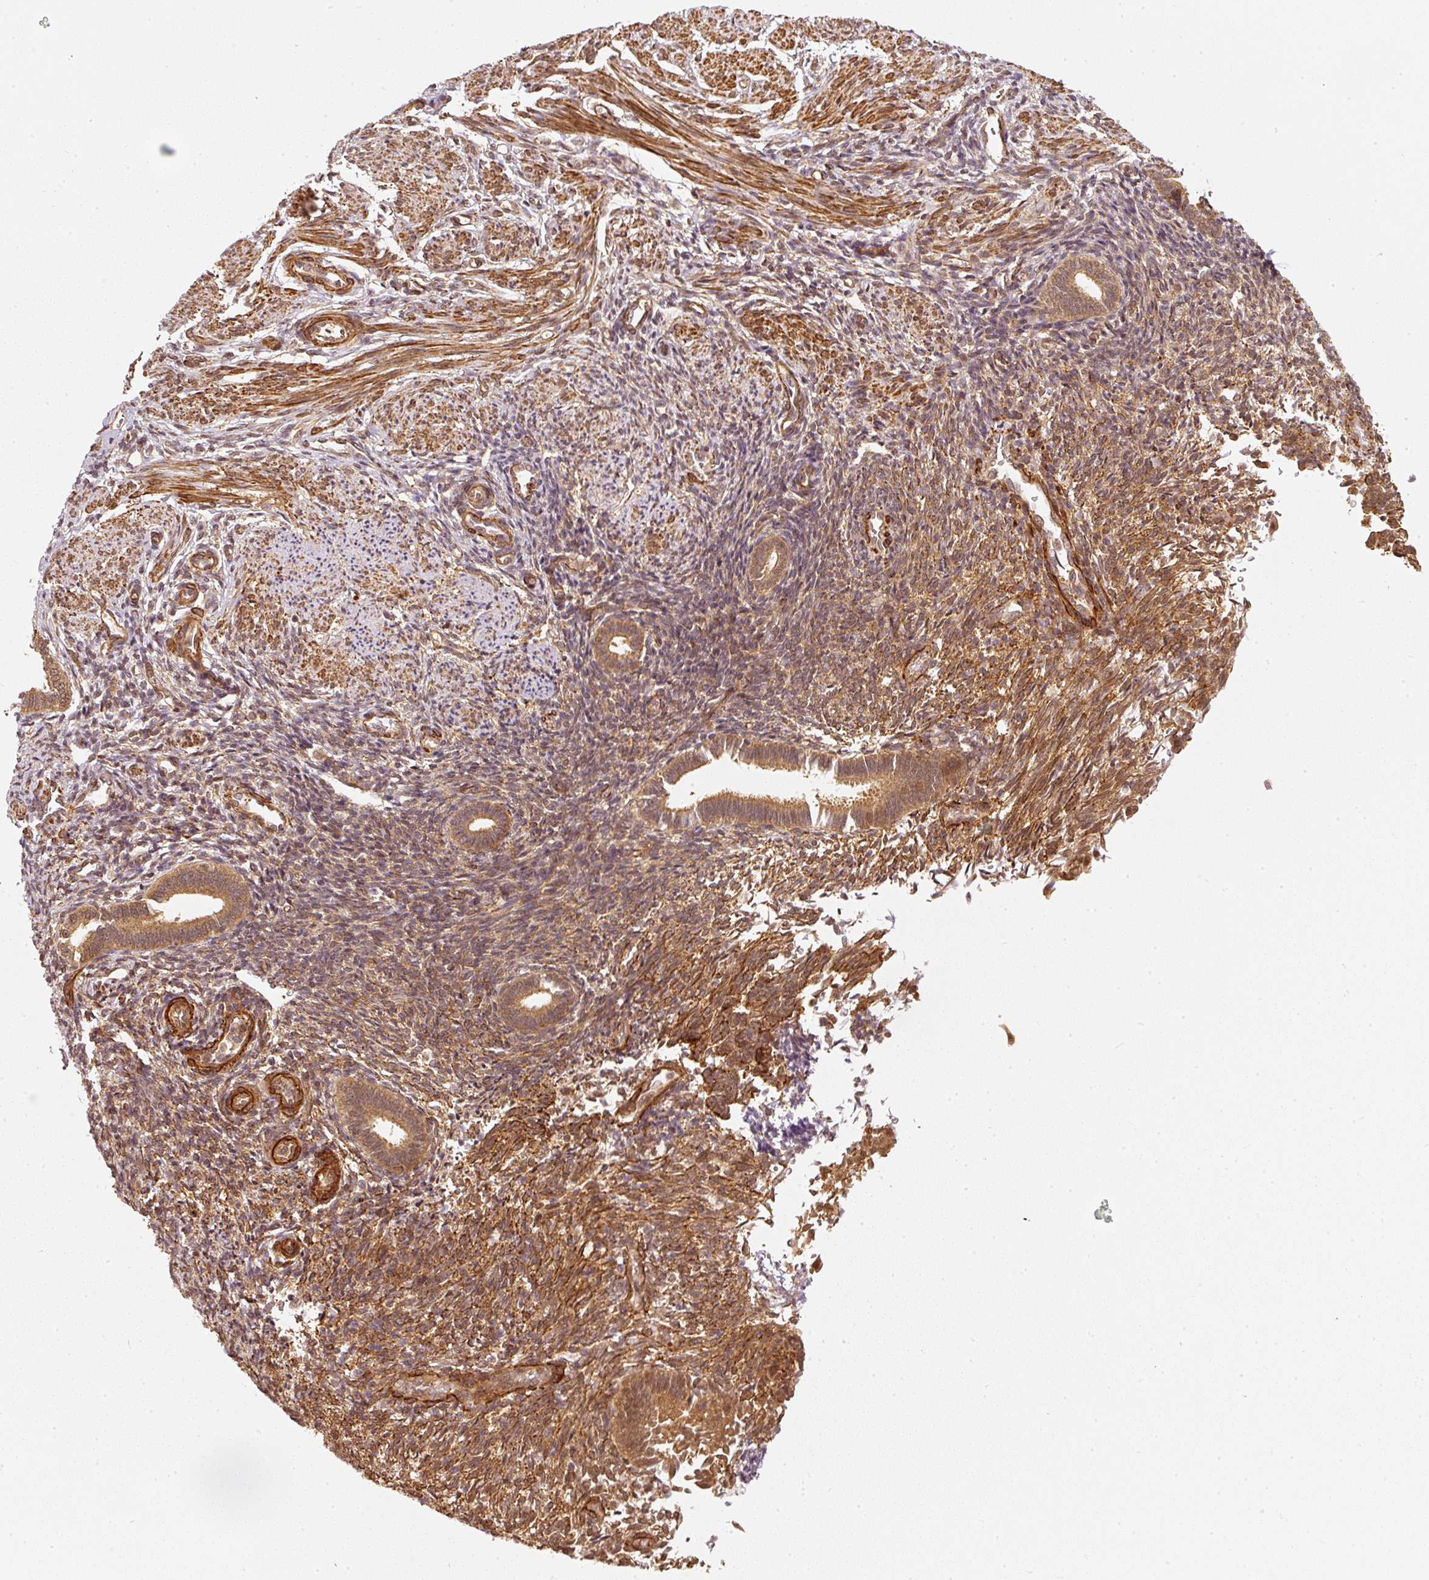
{"staining": {"intensity": "moderate", "quantity": ">75%", "location": "cytoplasmic/membranous,nuclear"}, "tissue": "endometrium", "cell_type": "Cells in endometrial stroma", "image_type": "normal", "snomed": [{"axis": "morphology", "description": "Normal tissue, NOS"}, {"axis": "topography", "description": "Endometrium"}], "caption": "Unremarkable endometrium displays moderate cytoplasmic/membranous,nuclear staining in approximately >75% of cells in endometrial stroma.", "gene": "PSMD1", "patient": {"sex": "female", "age": 32}}